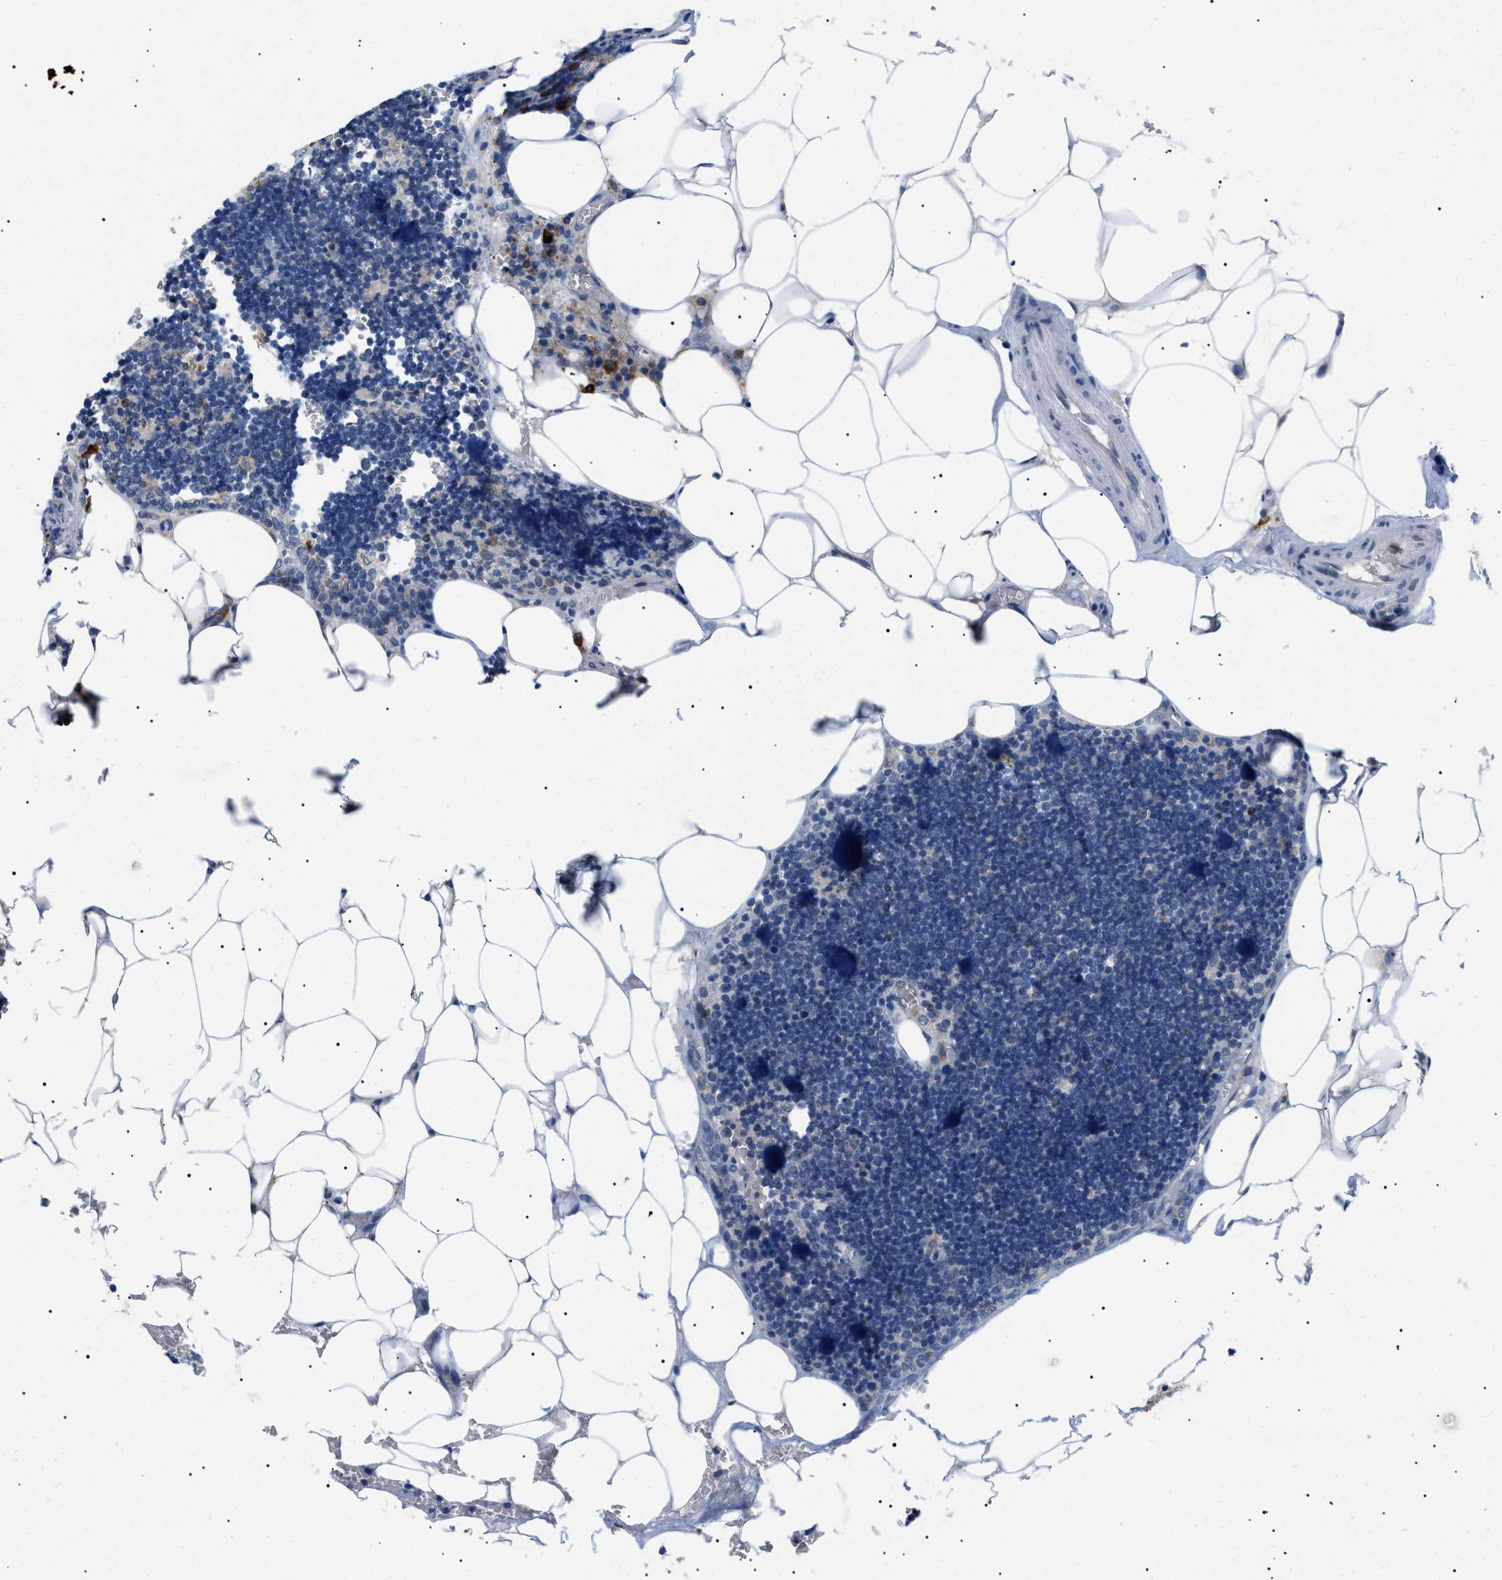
{"staining": {"intensity": "strong", "quantity": "<25%", "location": "cytoplasmic/membranous"}, "tissue": "lymph node", "cell_type": "Germinal center cells", "image_type": "normal", "snomed": [{"axis": "morphology", "description": "Normal tissue, NOS"}, {"axis": "topography", "description": "Lymph node"}], "caption": "Lymph node stained with IHC demonstrates strong cytoplasmic/membranous positivity in approximately <25% of germinal center cells. The staining is performed using DAB brown chromogen to label protein expression. The nuclei are counter-stained blue using hematoxylin.", "gene": "DERL1", "patient": {"sex": "male", "age": 33}}